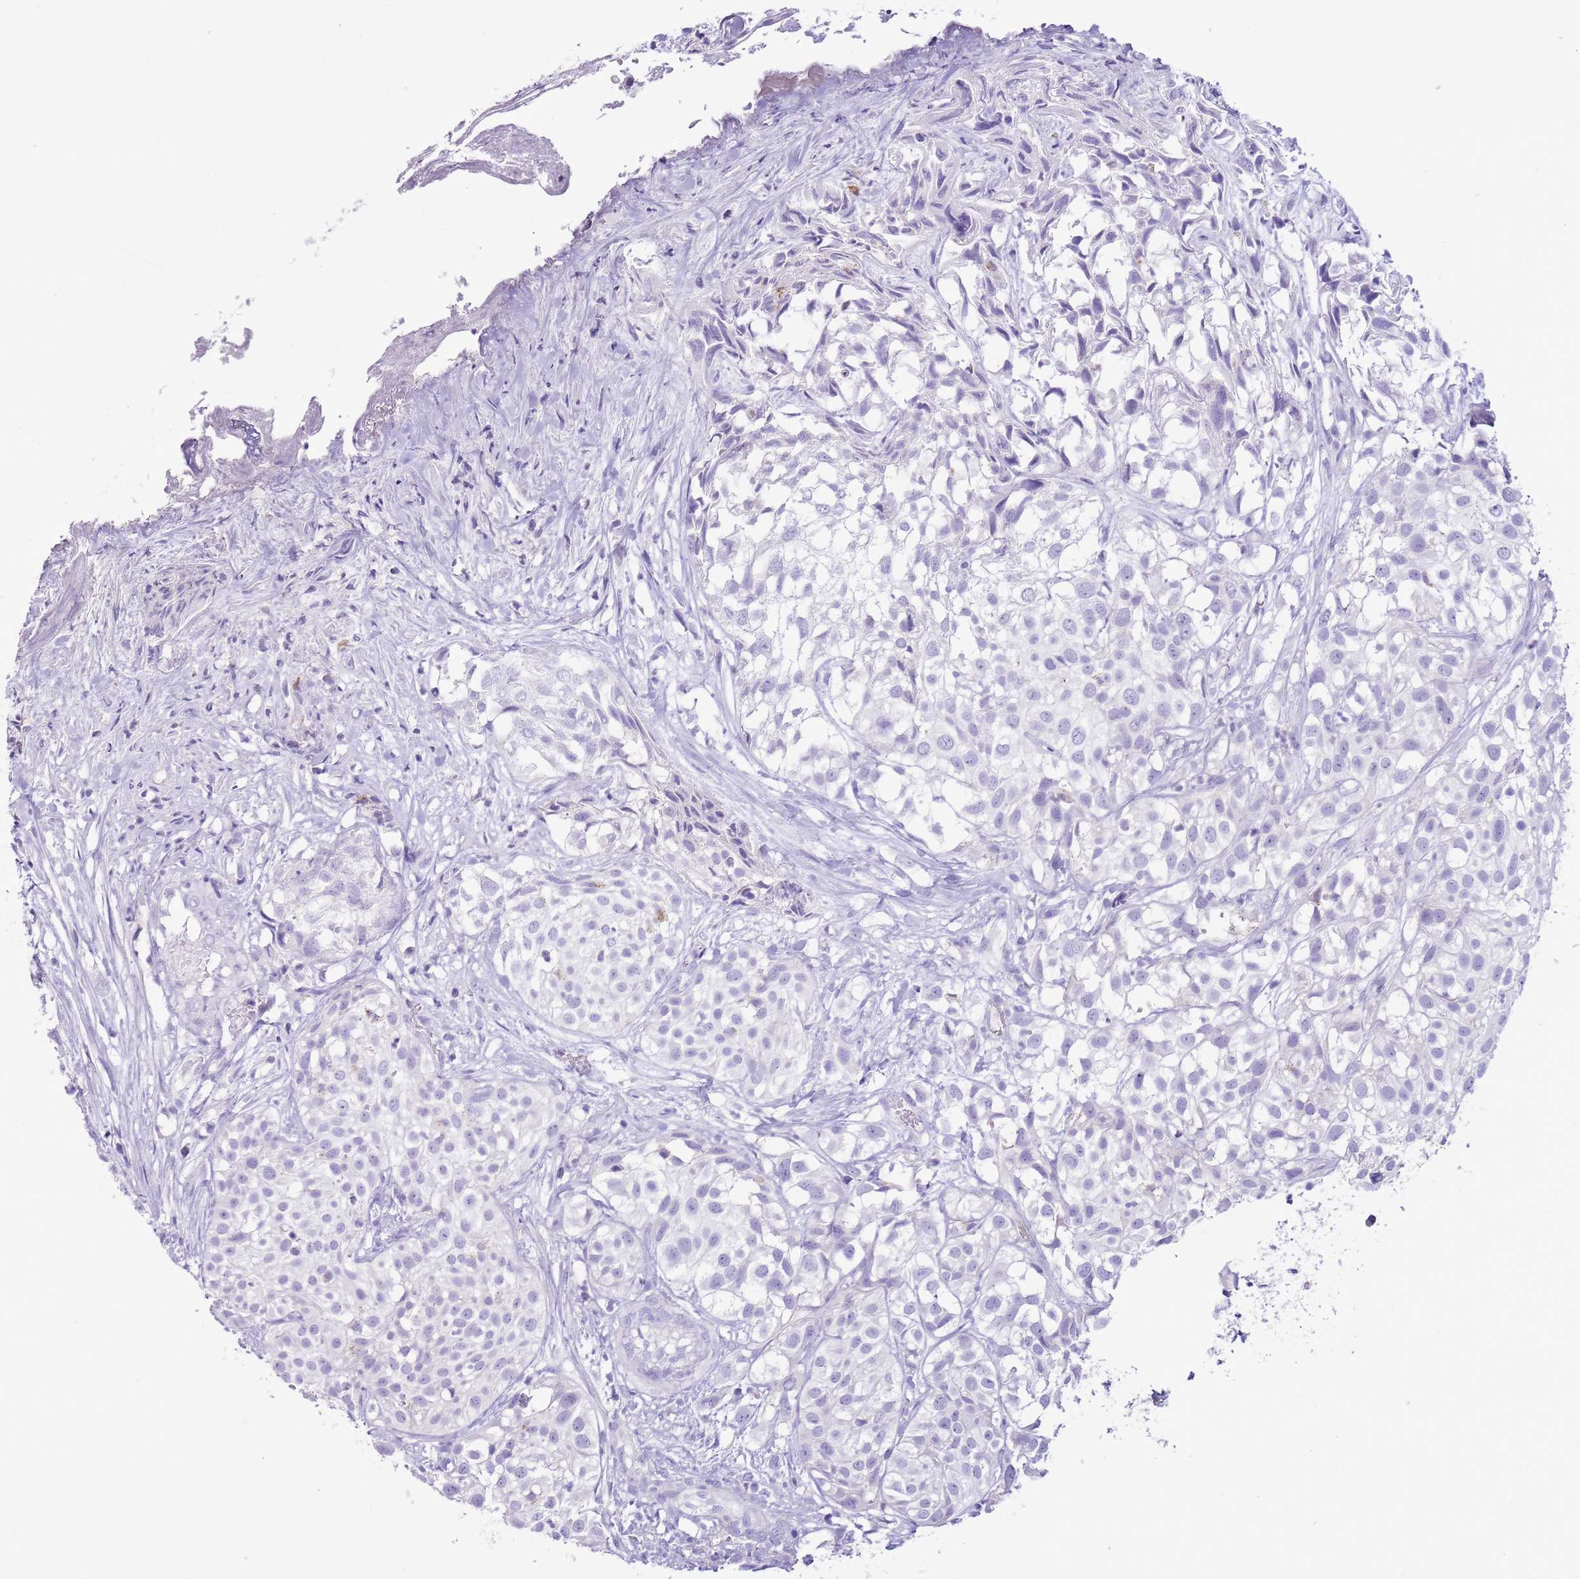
{"staining": {"intensity": "negative", "quantity": "none", "location": "none"}, "tissue": "urothelial cancer", "cell_type": "Tumor cells", "image_type": "cancer", "snomed": [{"axis": "morphology", "description": "Urothelial carcinoma, High grade"}, {"axis": "topography", "description": "Urinary bladder"}], "caption": "The micrograph reveals no staining of tumor cells in urothelial cancer.", "gene": "ZNF697", "patient": {"sex": "male", "age": 56}}